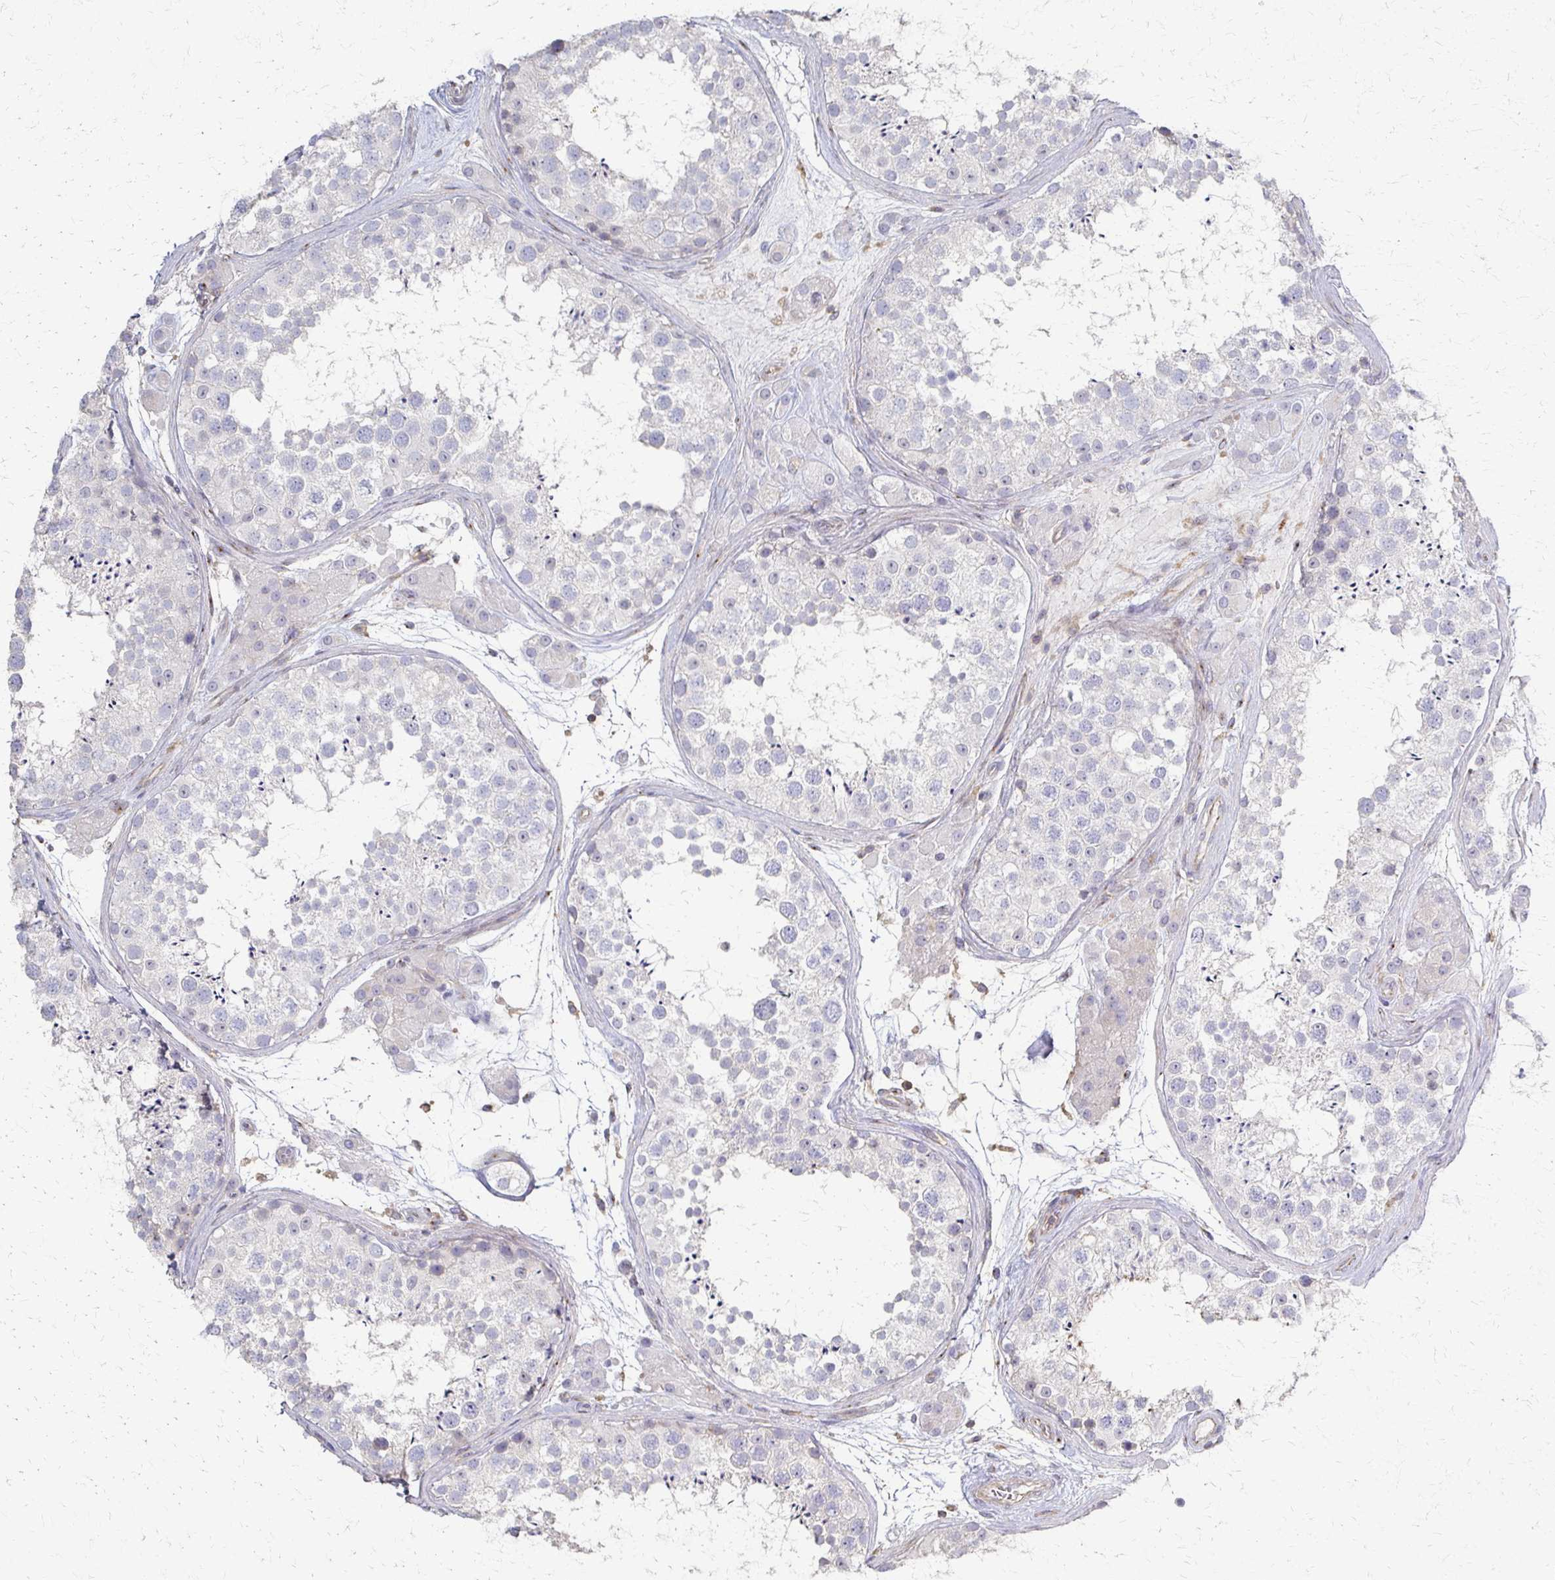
{"staining": {"intensity": "negative", "quantity": "none", "location": "none"}, "tissue": "testis", "cell_type": "Cells in seminiferous ducts", "image_type": "normal", "snomed": [{"axis": "morphology", "description": "Normal tissue, NOS"}, {"axis": "topography", "description": "Testis"}], "caption": "Cells in seminiferous ducts show no significant staining in unremarkable testis. (Brightfield microscopy of DAB (3,3'-diaminobenzidine) immunohistochemistry (IHC) at high magnification).", "gene": "C1QTNF7", "patient": {"sex": "male", "age": 41}}